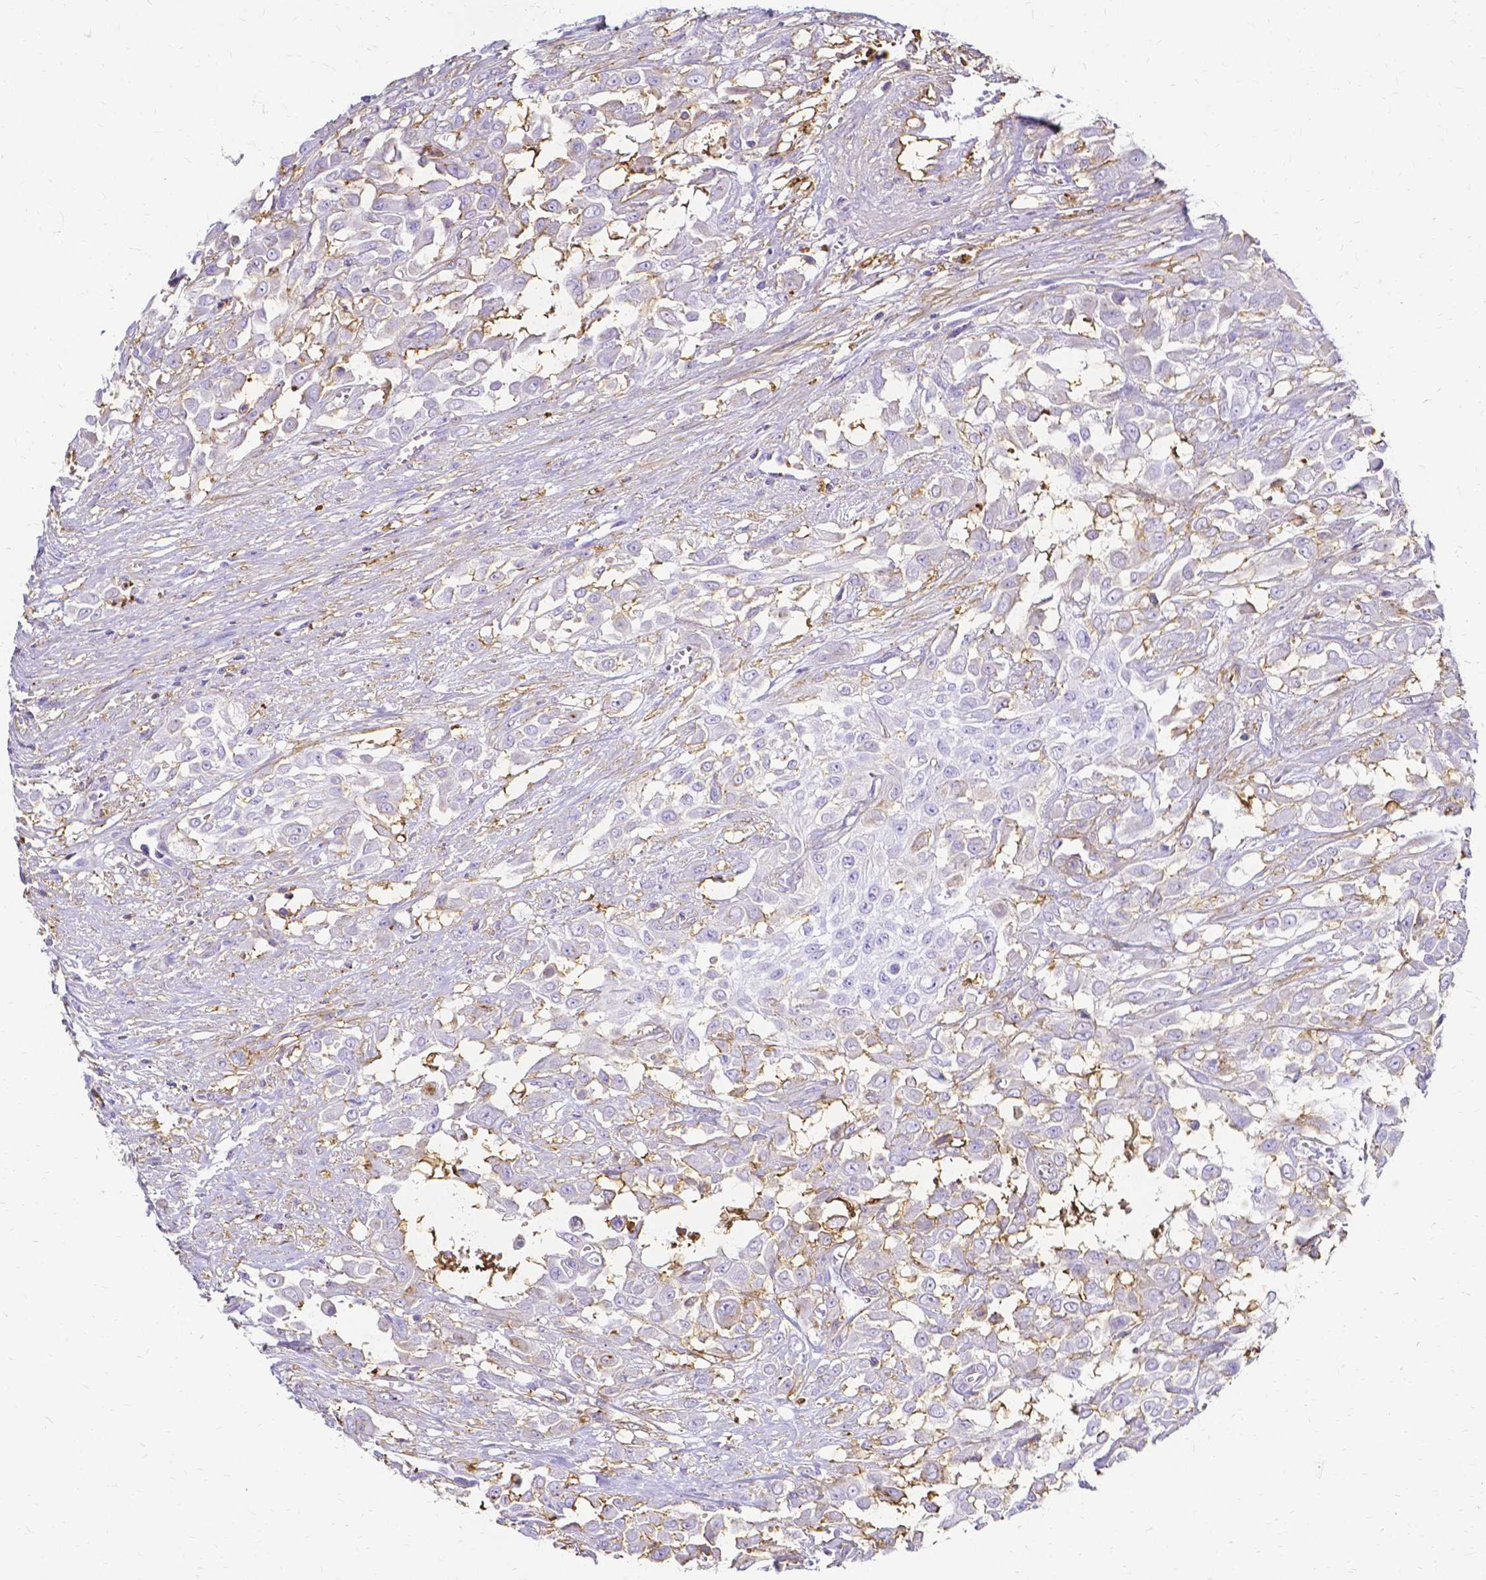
{"staining": {"intensity": "negative", "quantity": "none", "location": "none"}, "tissue": "urothelial cancer", "cell_type": "Tumor cells", "image_type": "cancer", "snomed": [{"axis": "morphology", "description": "Urothelial carcinoma, High grade"}, {"axis": "topography", "description": "Urinary bladder"}], "caption": "Immunohistochemistry micrograph of neoplastic tissue: human urothelial carcinoma (high-grade) stained with DAB (3,3'-diaminobenzidine) shows no significant protein expression in tumor cells.", "gene": "HSPA12A", "patient": {"sex": "male", "age": 57}}